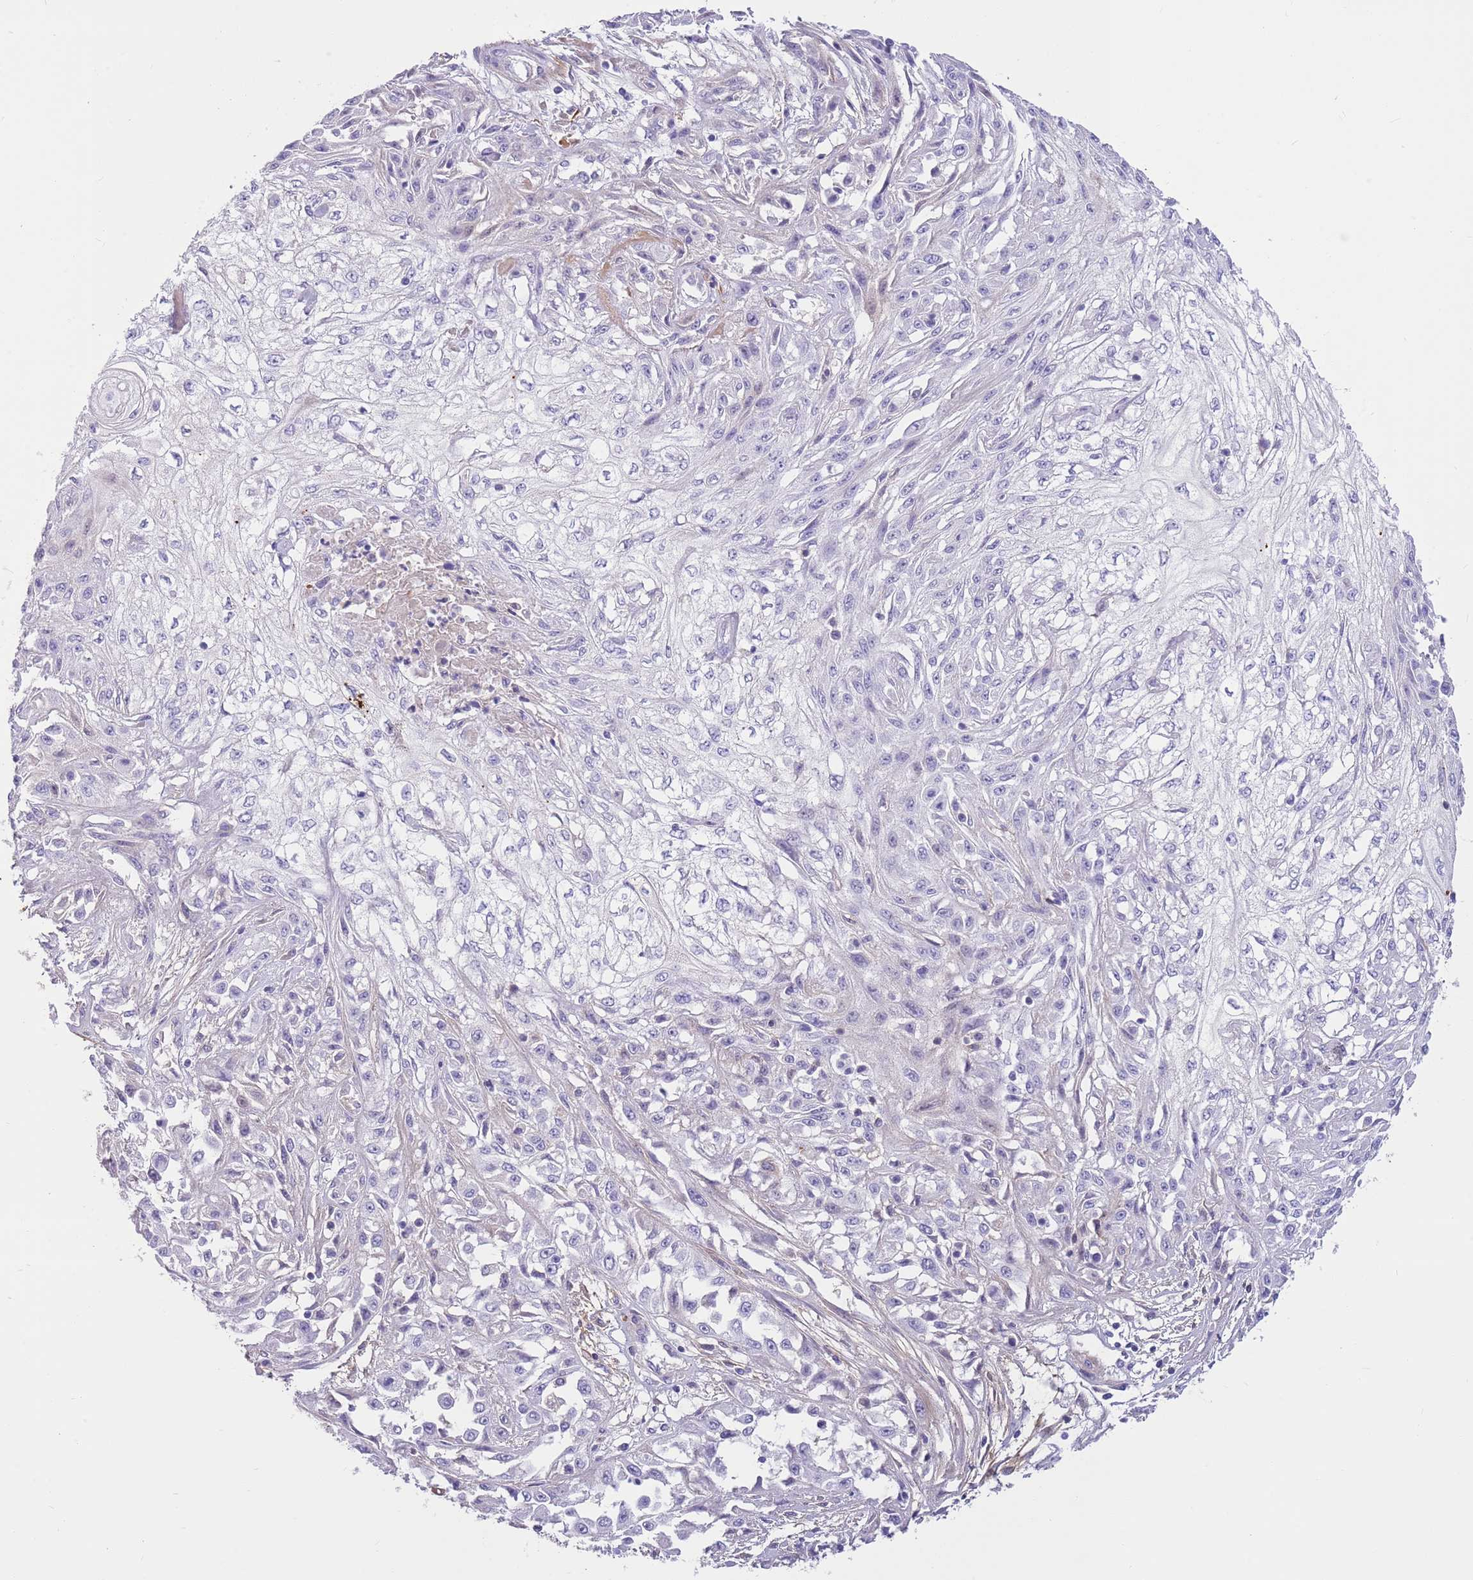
{"staining": {"intensity": "negative", "quantity": "none", "location": "none"}, "tissue": "skin cancer", "cell_type": "Tumor cells", "image_type": "cancer", "snomed": [{"axis": "morphology", "description": "Squamous cell carcinoma, NOS"}, {"axis": "morphology", "description": "Squamous cell carcinoma, metastatic, NOS"}, {"axis": "topography", "description": "Skin"}, {"axis": "topography", "description": "Lymph node"}], "caption": "IHC histopathology image of neoplastic tissue: human skin cancer (squamous cell carcinoma) stained with DAB exhibits no significant protein expression in tumor cells.", "gene": "LEPROTL1", "patient": {"sex": "male", "age": 75}}